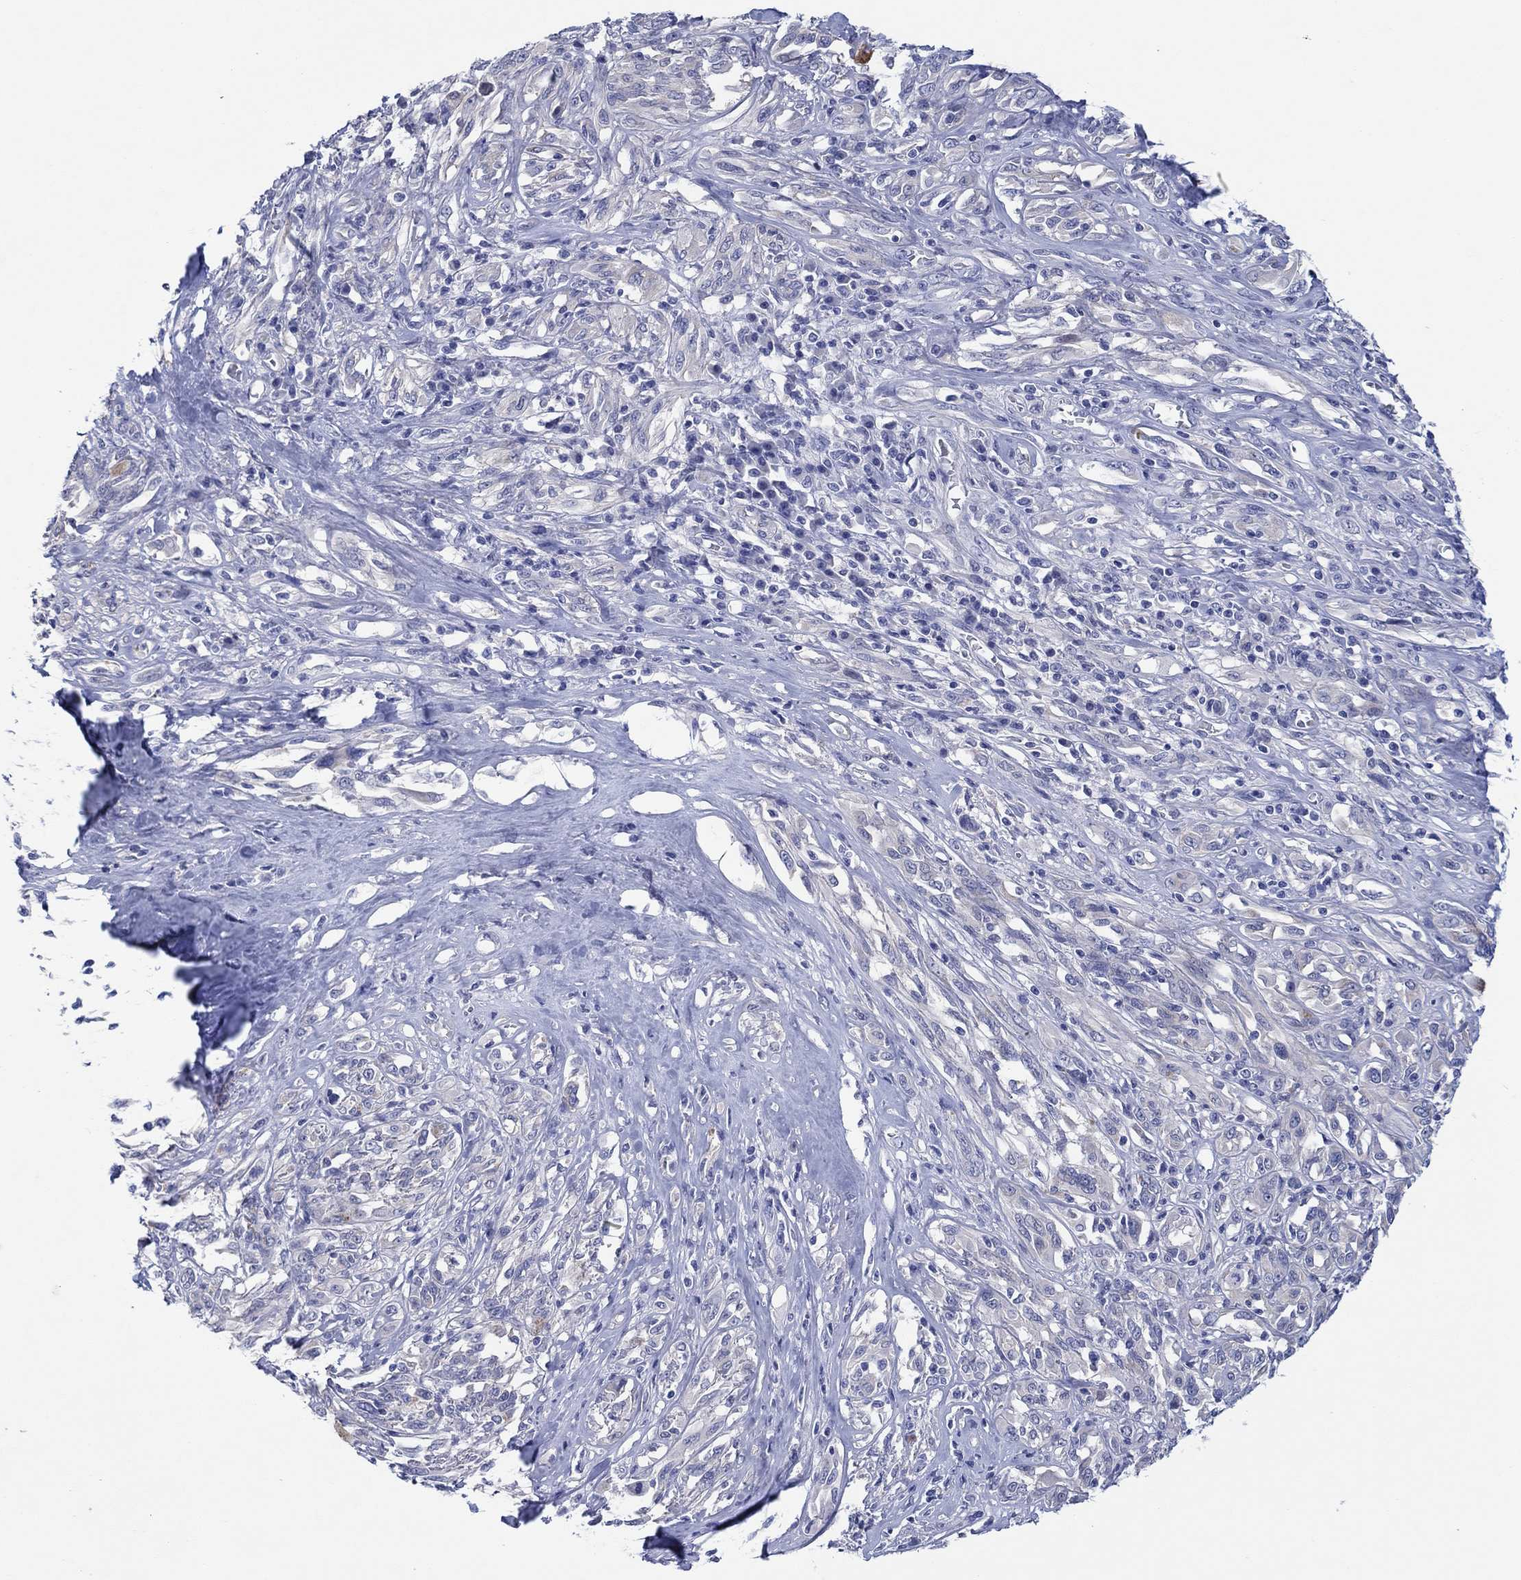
{"staining": {"intensity": "negative", "quantity": "none", "location": "none"}, "tissue": "melanoma", "cell_type": "Tumor cells", "image_type": "cancer", "snomed": [{"axis": "morphology", "description": "Malignant melanoma, NOS"}, {"axis": "topography", "description": "Skin"}], "caption": "A histopathology image of melanoma stained for a protein demonstrates no brown staining in tumor cells.", "gene": "HDC", "patient": {"sex": "female", "age": 91}}